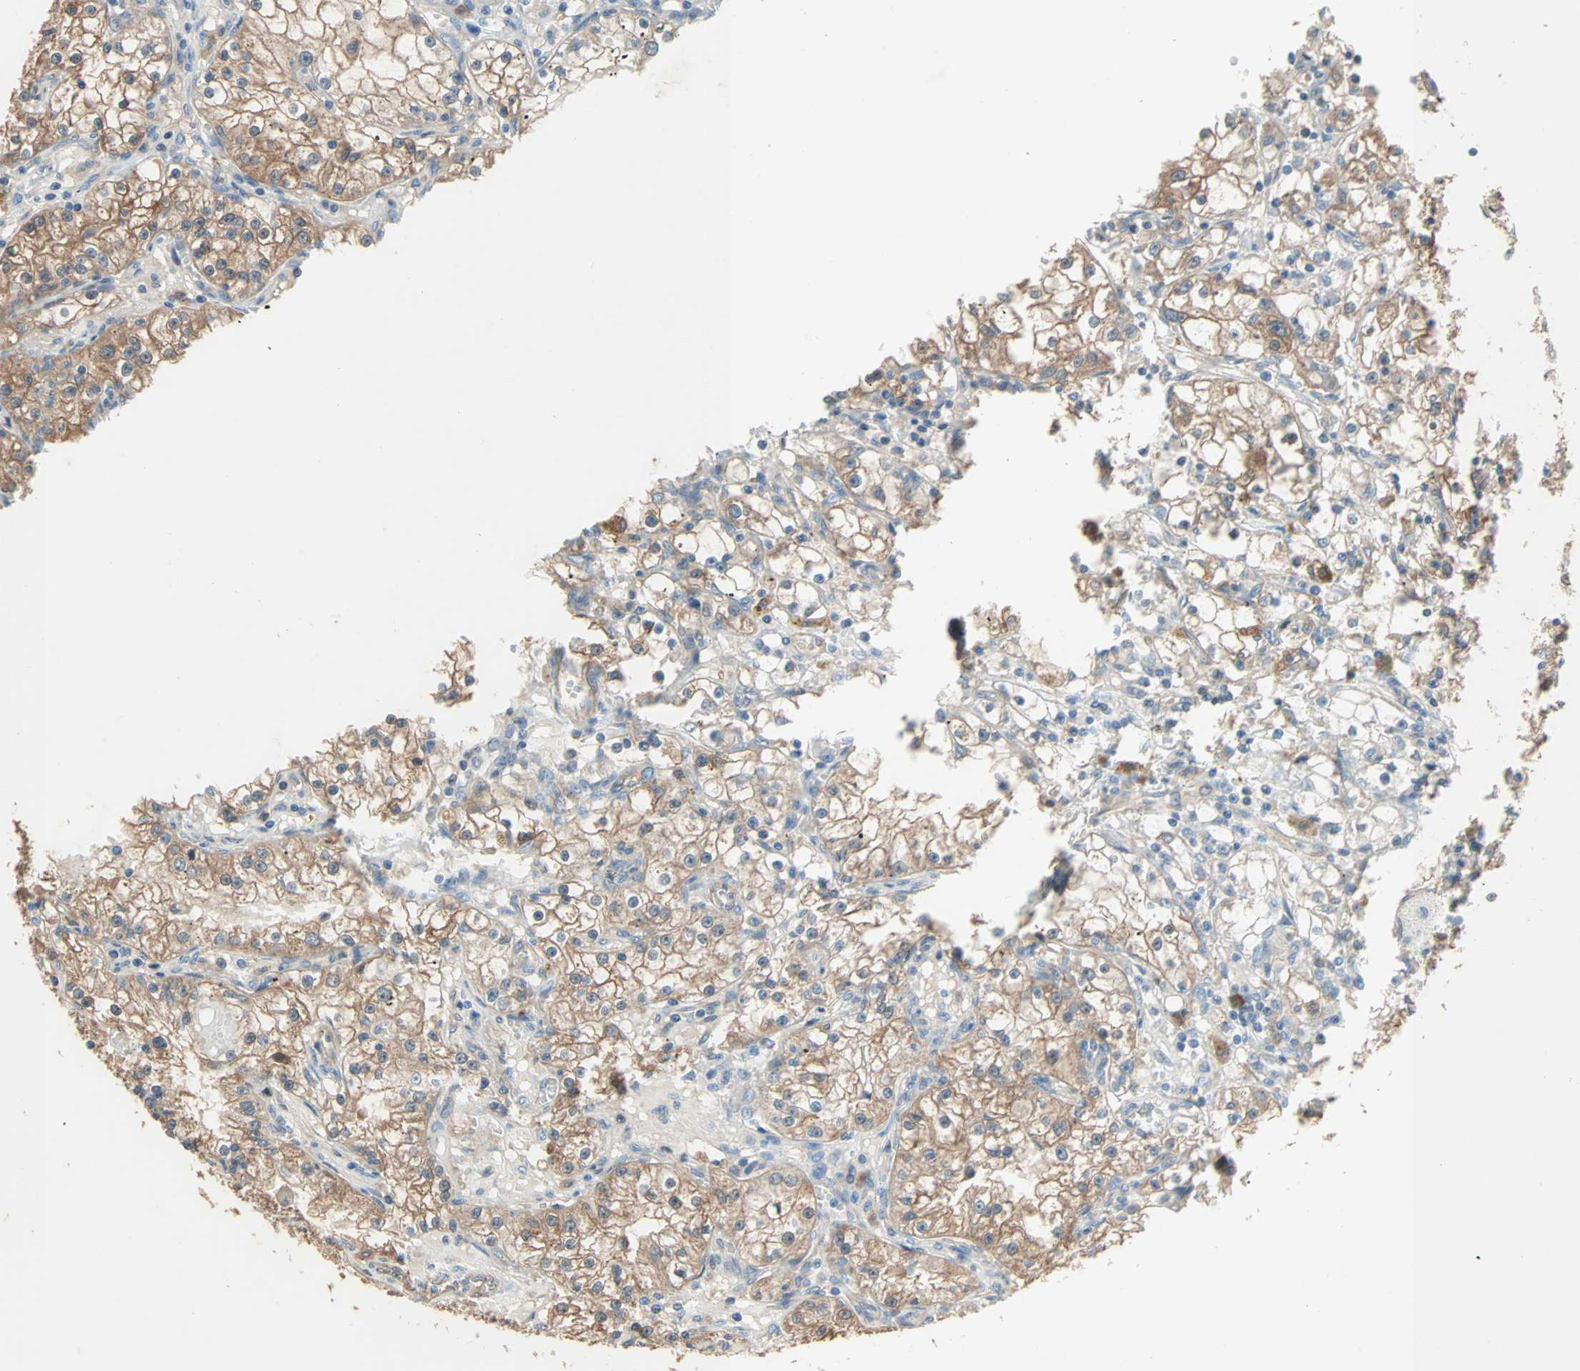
{"staining": {"intensity": "moderate", "quantity": ">75%", "location": "cytoplasmic/membranous"}, "tissue": "renal cancer", "cell_type": "Tumor cells", "image_type": "cancer", "snomed": [{"axis": "morphology", "description": "Adenocarcinoma, NOS"}, {"axis": "topography", "description": "Kidney"}], "caption": "Renal cancer stained with IHC shows moderate cytoplasmic/membranous staining in approximately >75% of tumor cells. Using DAB (brown) and hematoxylin (blue) stains, captured at high magnification using brightfield microscopy.", "gene": "PRDX1", "patient": {"sex": "male", "age": 56}}